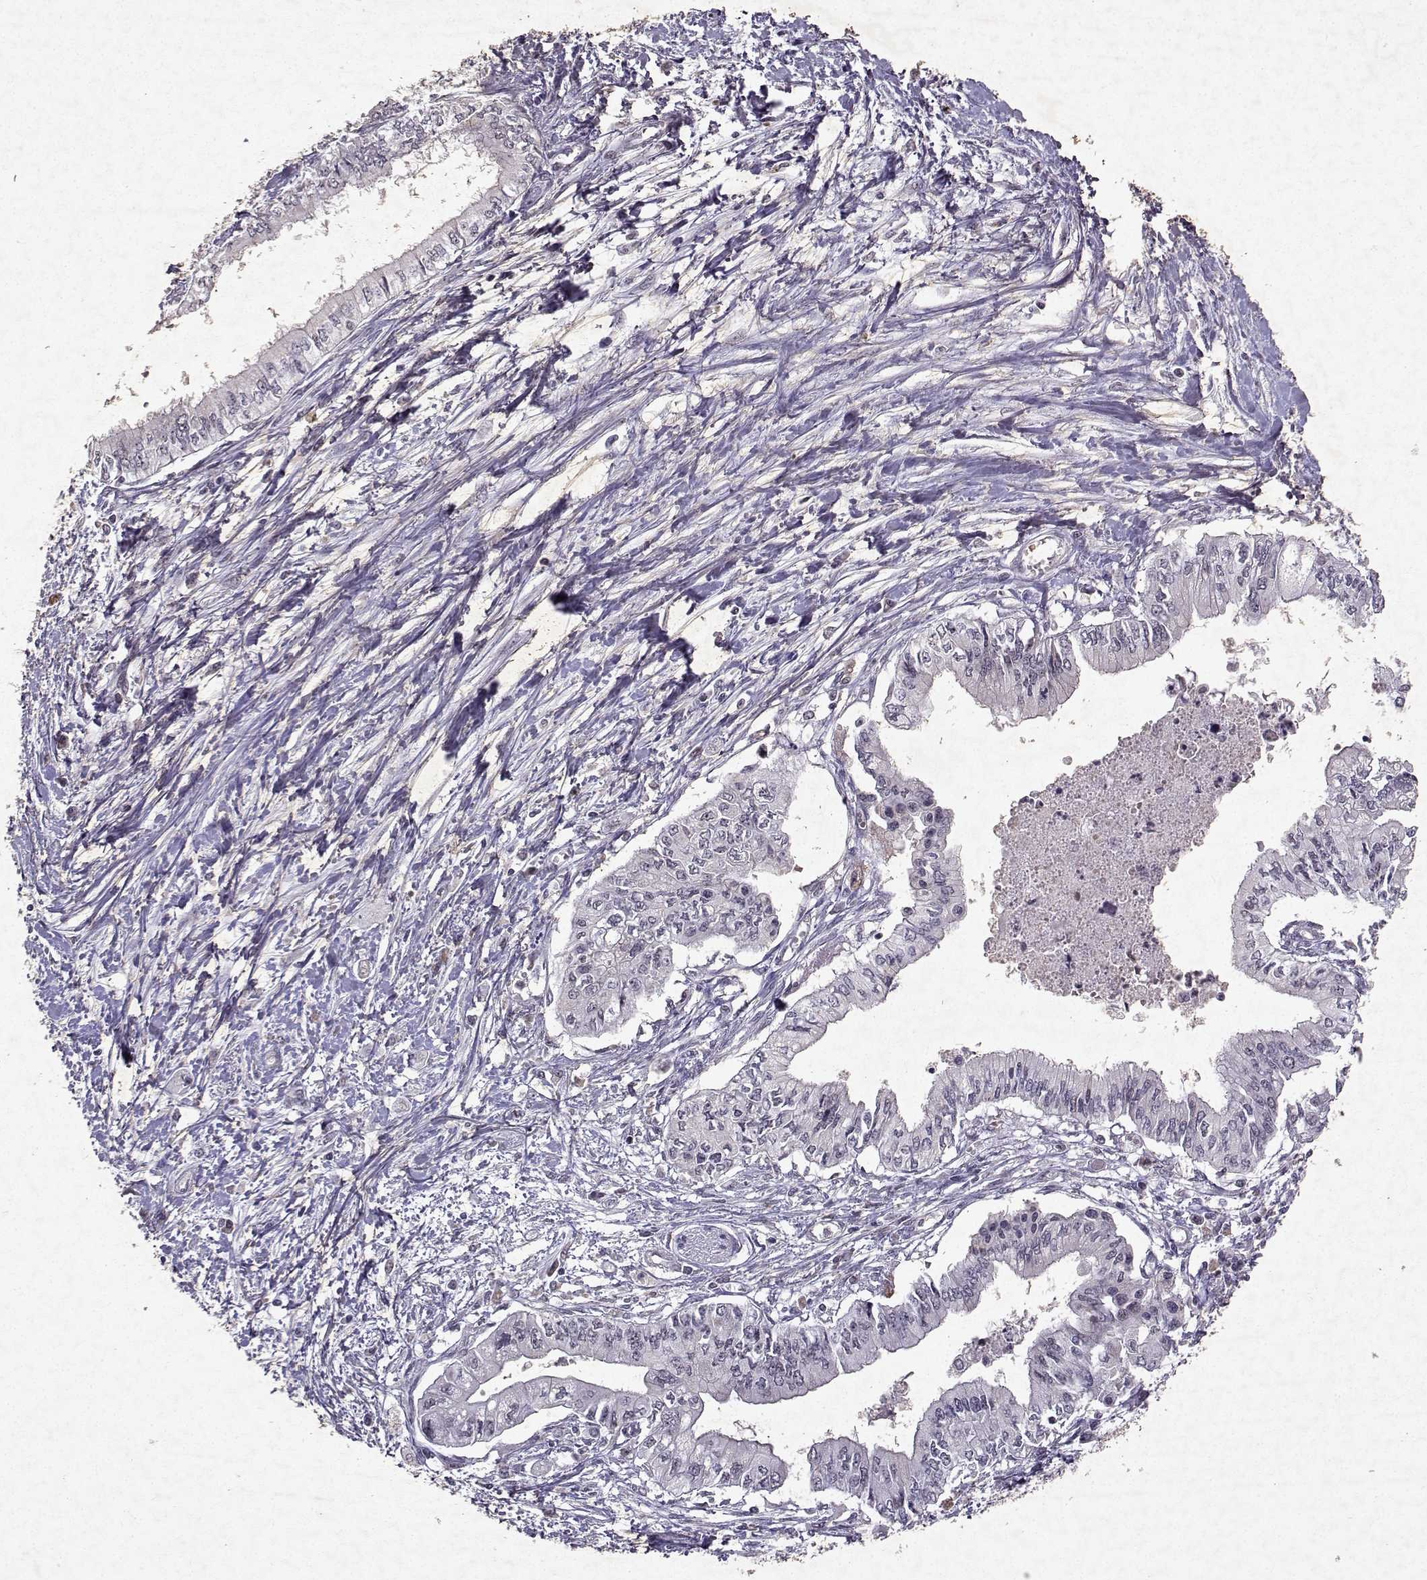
{"staining": {"intensity": "negative", "quantity": "none", "location": "none"}, "tissue": "pancreatic cancer", "cell_type": "Tumor cells", "image_type": "cancer", "snomed": [{"axis": "morphology", "description": "Adenocarcinoma, NOS"}, {"axis": "topography", "description": "Pancreas"}], "caption": "High power microscopy image of an immunohistochemistry (IHC) photomicrograph of pancreatic cancer (adenocarcinoma), revealing no significant staining in tumor cells.", "gene": "DDX56", "patient": {"sex": "female", "age": 61}}